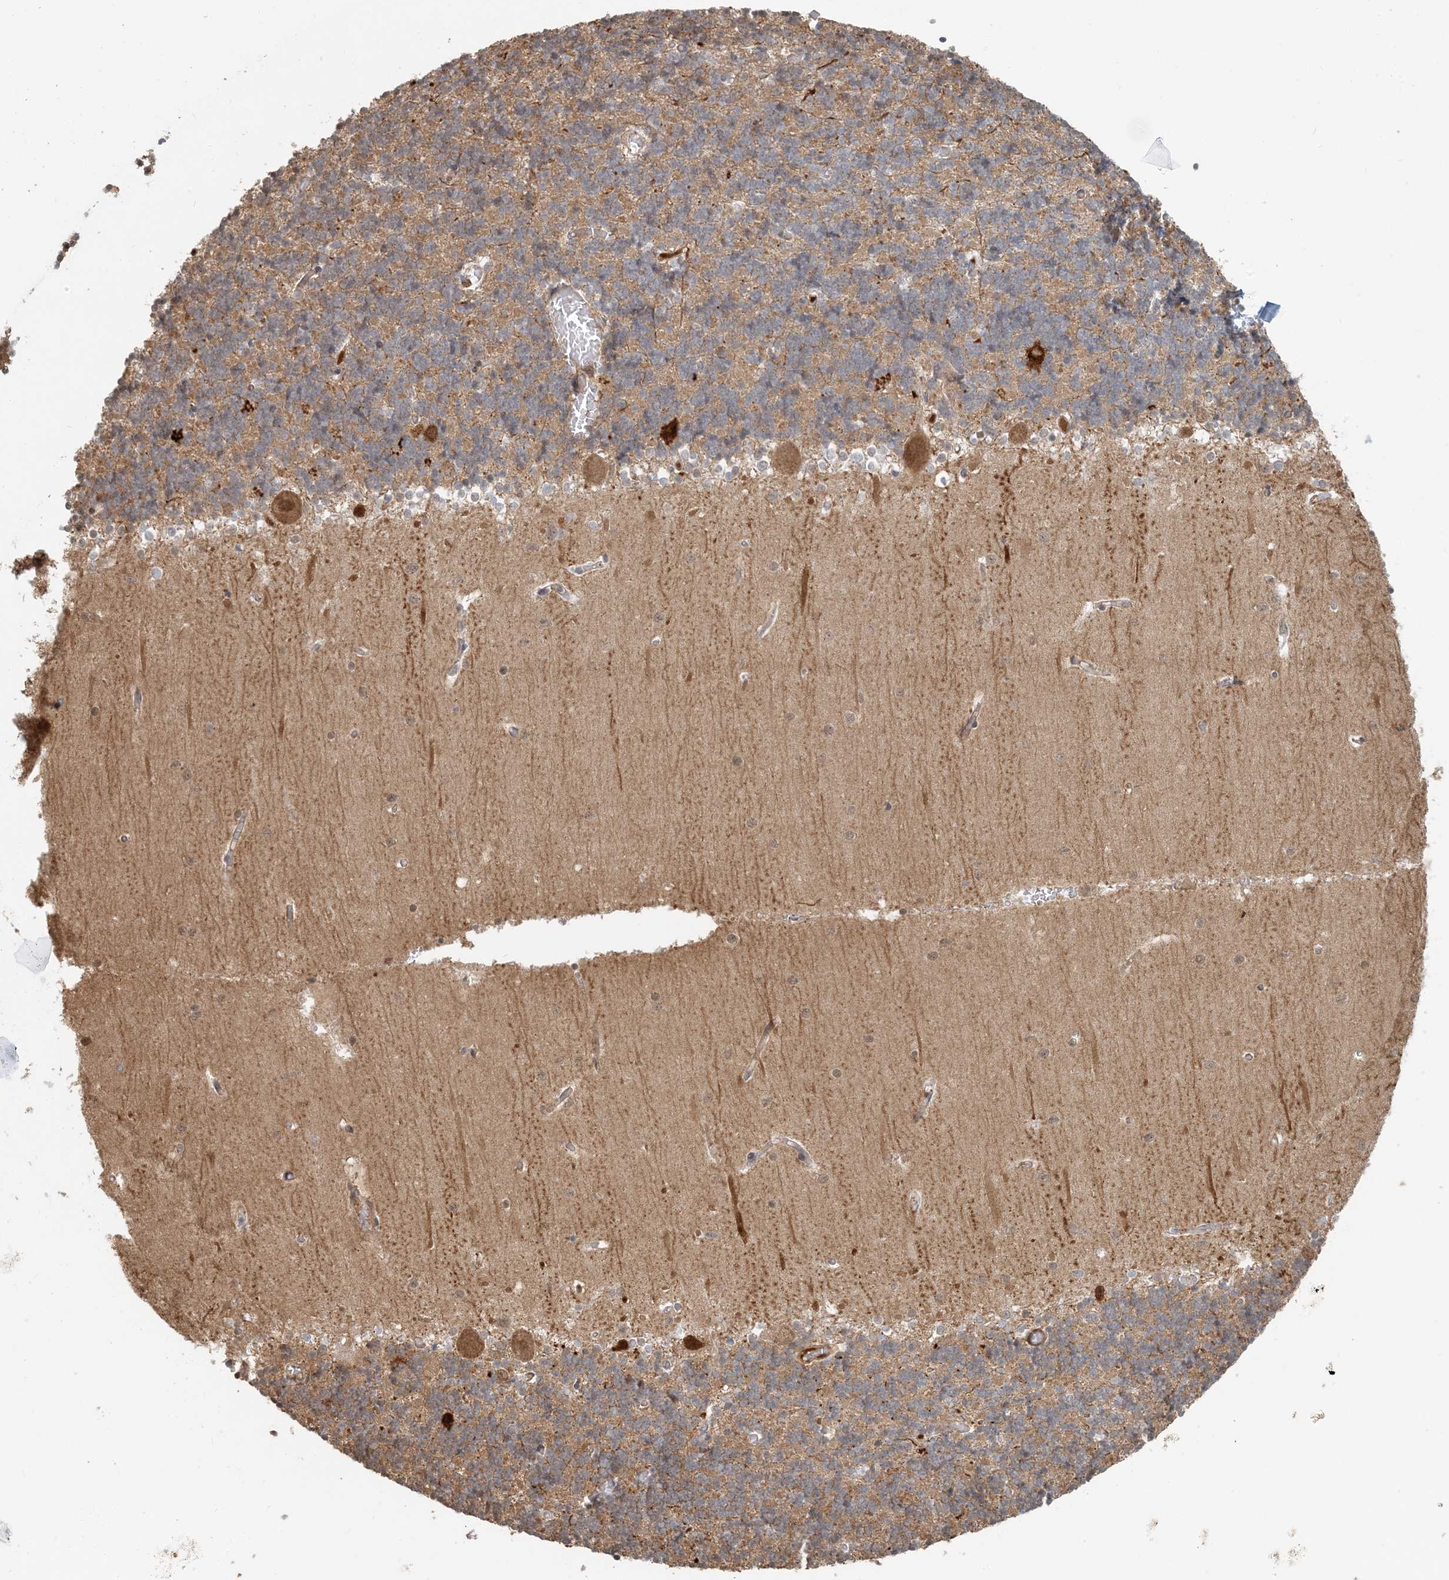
{"staining": {"intensity": "moderate", "quantity": "25%-75%", "location": "cytoplasmic/membranous"}, "tissue": "cerebellum", "cell_type": "Cells in granular layer", "image_type": "normal", "snomed": [{"axis": "morphology", "description": "Normal tissue, NOS"}, {"axis": "topography", "description": "Cerebellum"}], "caption": "Human cerebellum stained with a brown dye demonstrates moderate cytoplasmic/membranous positive staining in about 25%-75% of cells in granular layer.", "gene": "ZCCHC4", "patient": {"sex": "male", "age": 37}}